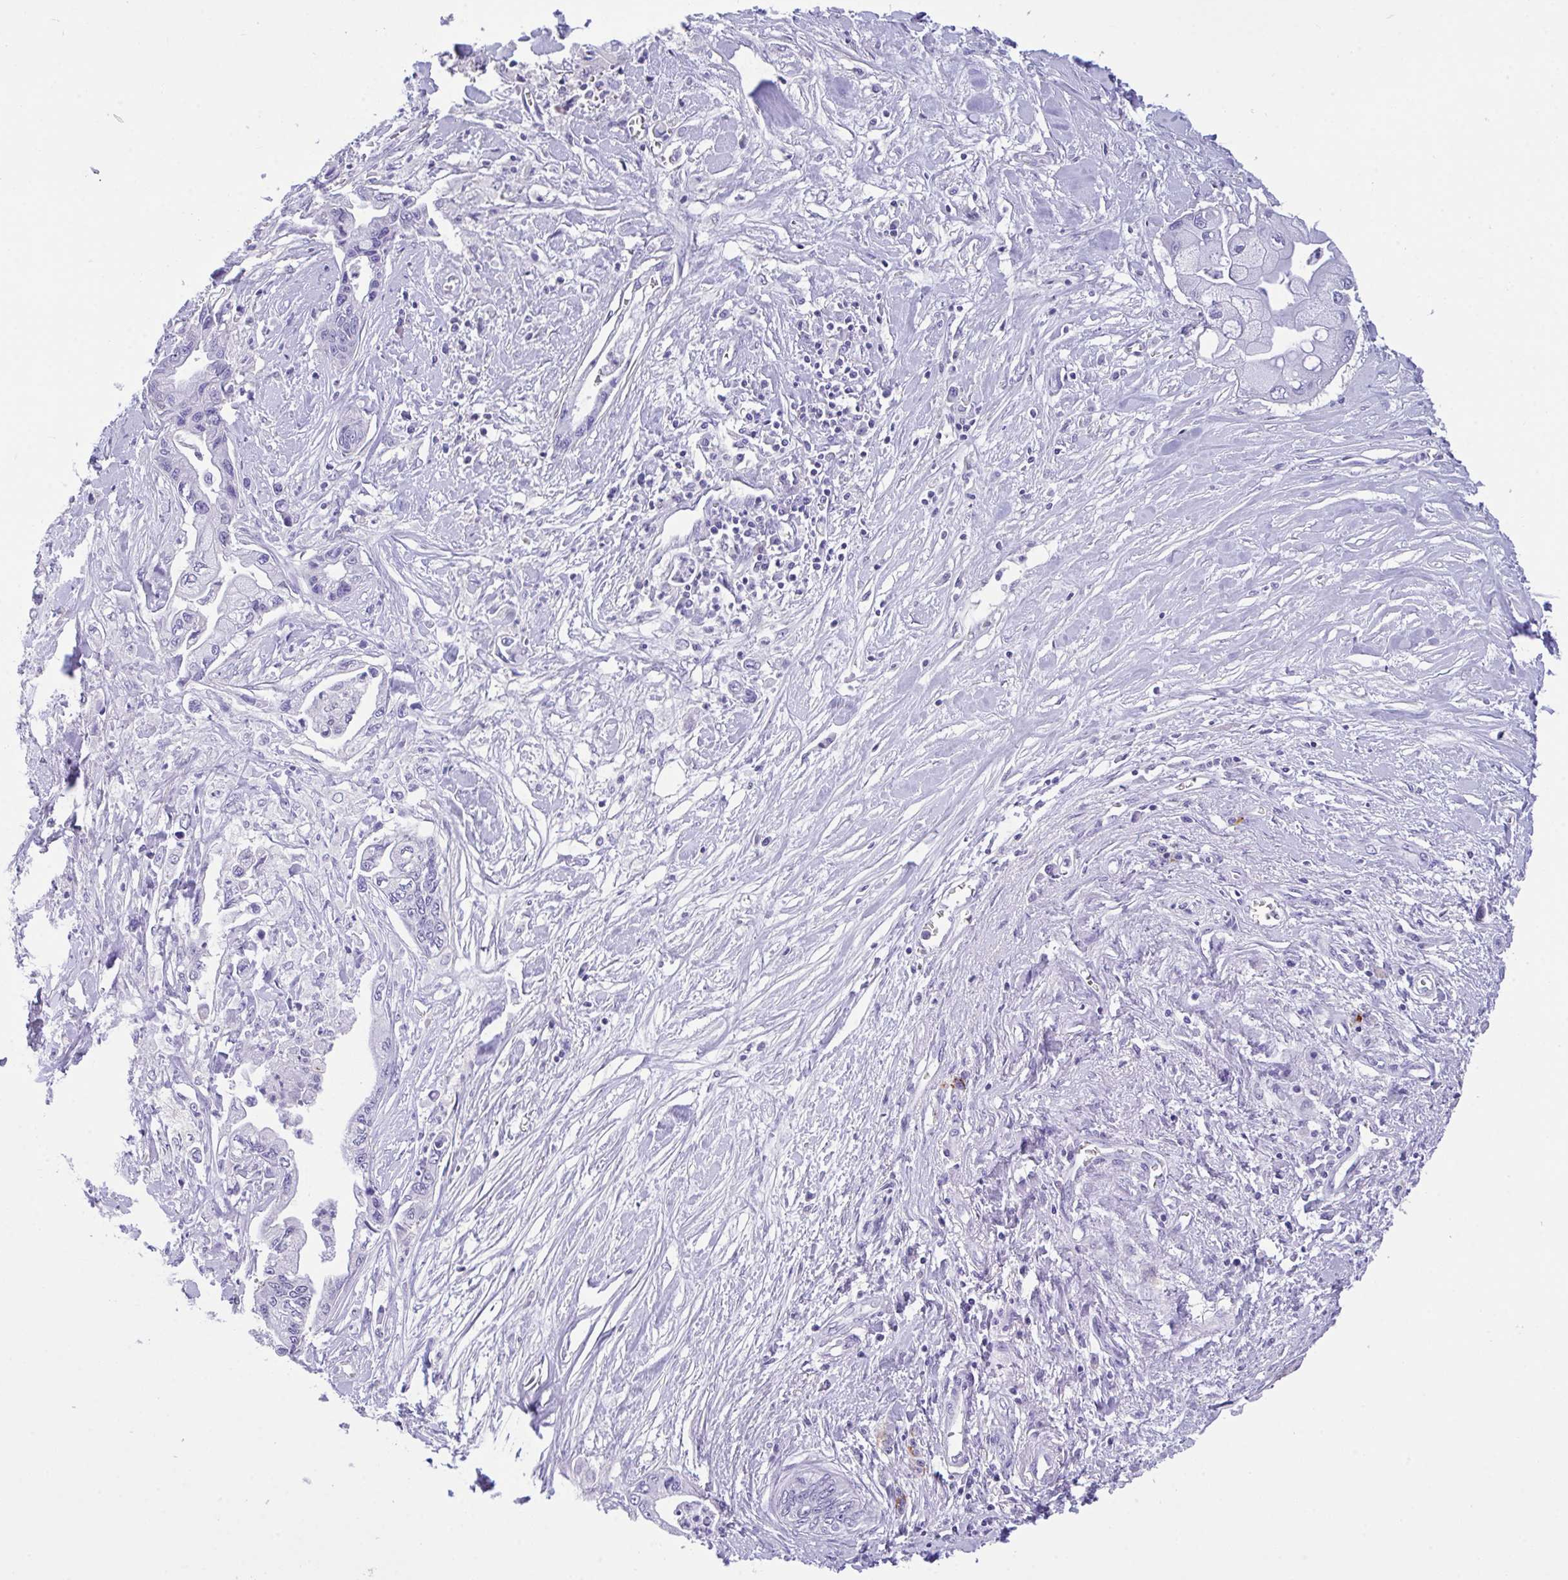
{"staining": {"intensity": "negative", "quantity": "none", "location": "none"}, "tissue": "pancreatic cancer", "cell_type": "Tumor cells", "image_type": "cancer", "snomed": [{"axis": "morphology", "description": "Adenocarcinoma, NOS"}, {"axis": "topography", "description": "Pancreas"}], "caption": "Tumor cells show no significant expression in pancreatic adenocarcinoma.", "gene": "CA10", "patient": {"sex": "male", "age": 61}}